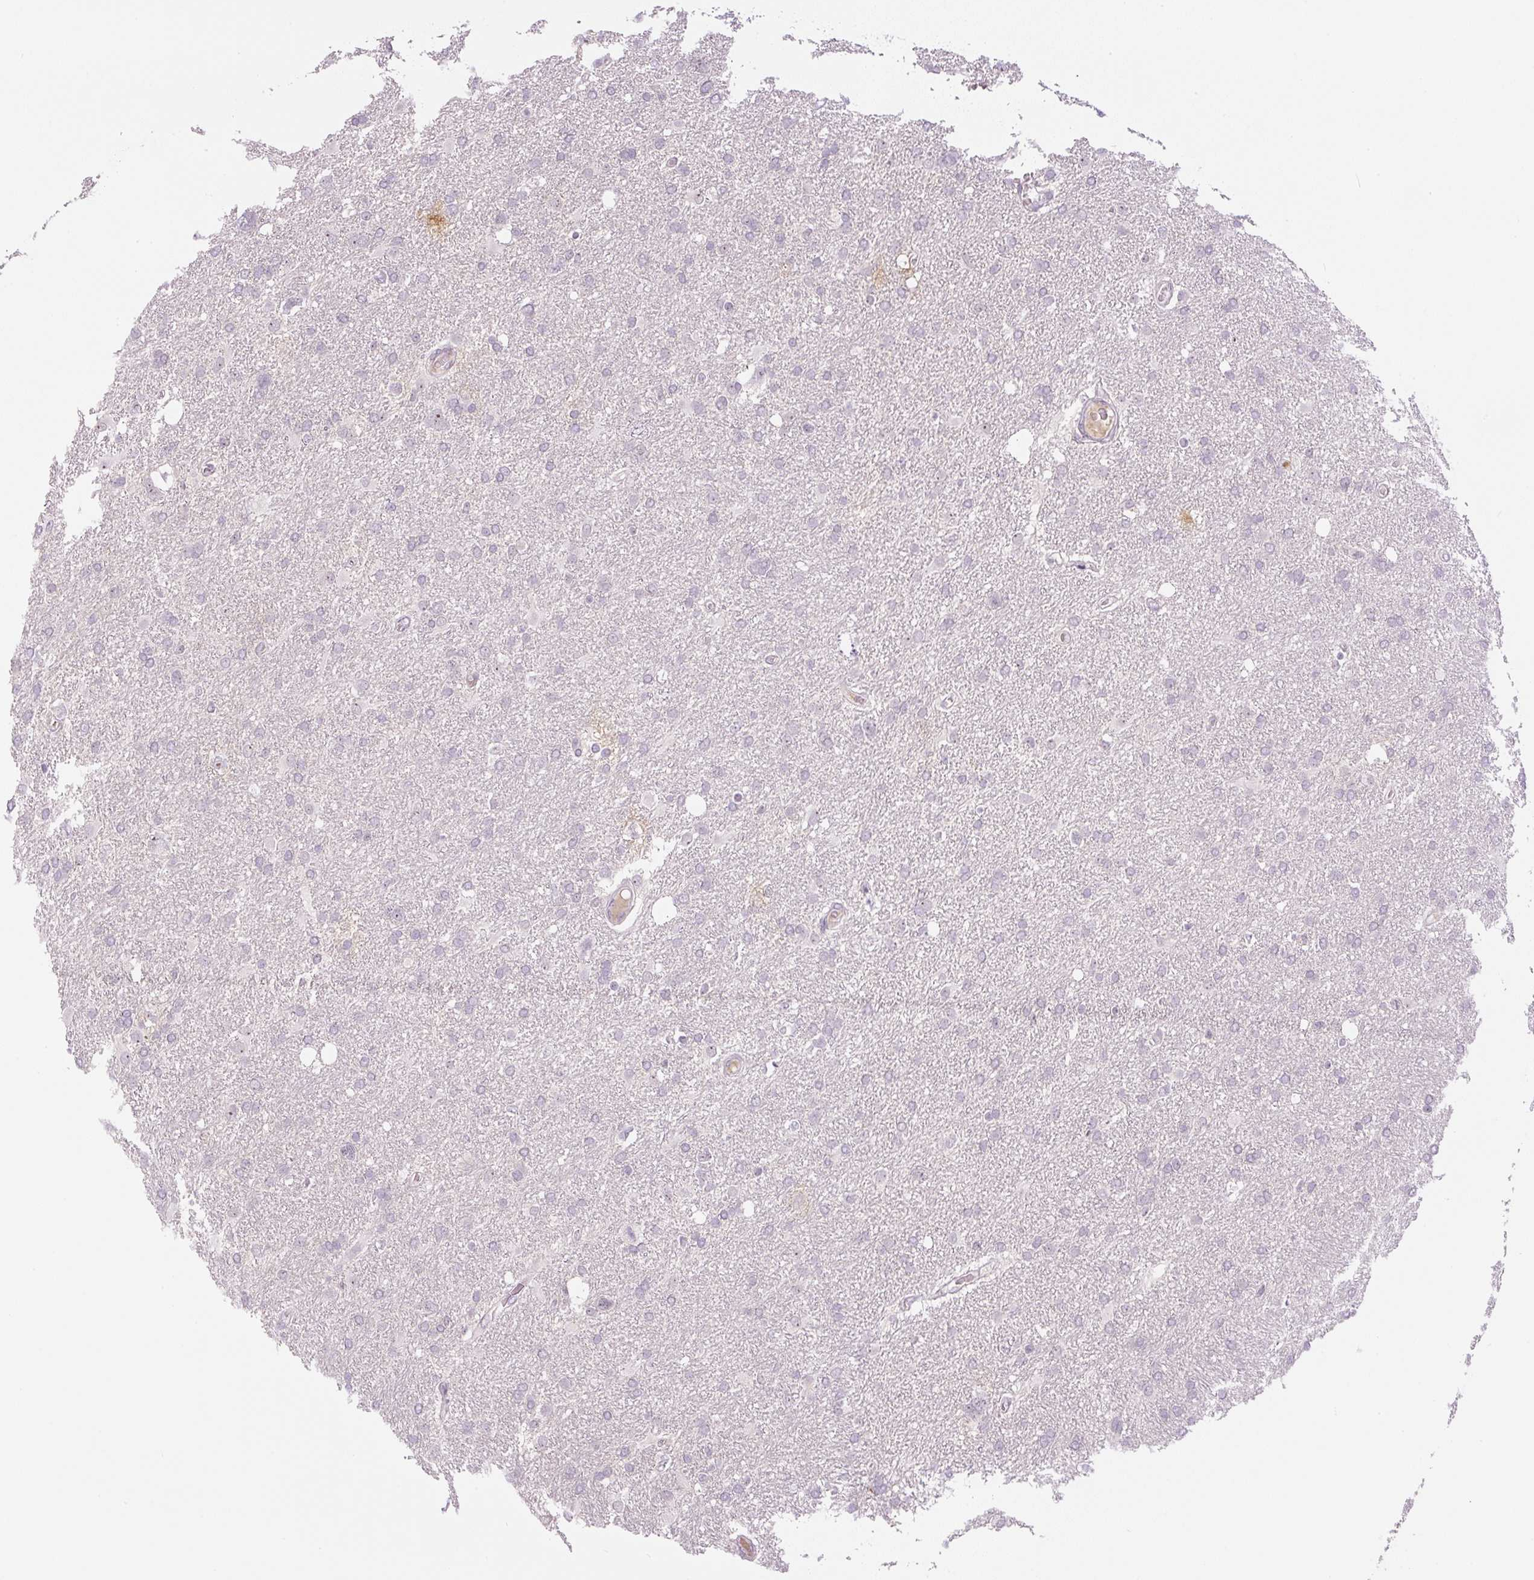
{"staining": {"intensity": "negative", "quantity": "none", "location": "none"}, "tissue": "glioma", "cell_type": "Tumor cells", "image_type": "cancer", "snomed": [{"axis": "morphology", "description": "Glioma, malignant, High grade"}, {"axis": "topography", "description": "Brain"}], "caption": "Tumor cells show no significant positivity in malignant glioma (high-grade).", "gene": "SGF29", "patient": {"sex": "male", "age": 61}}